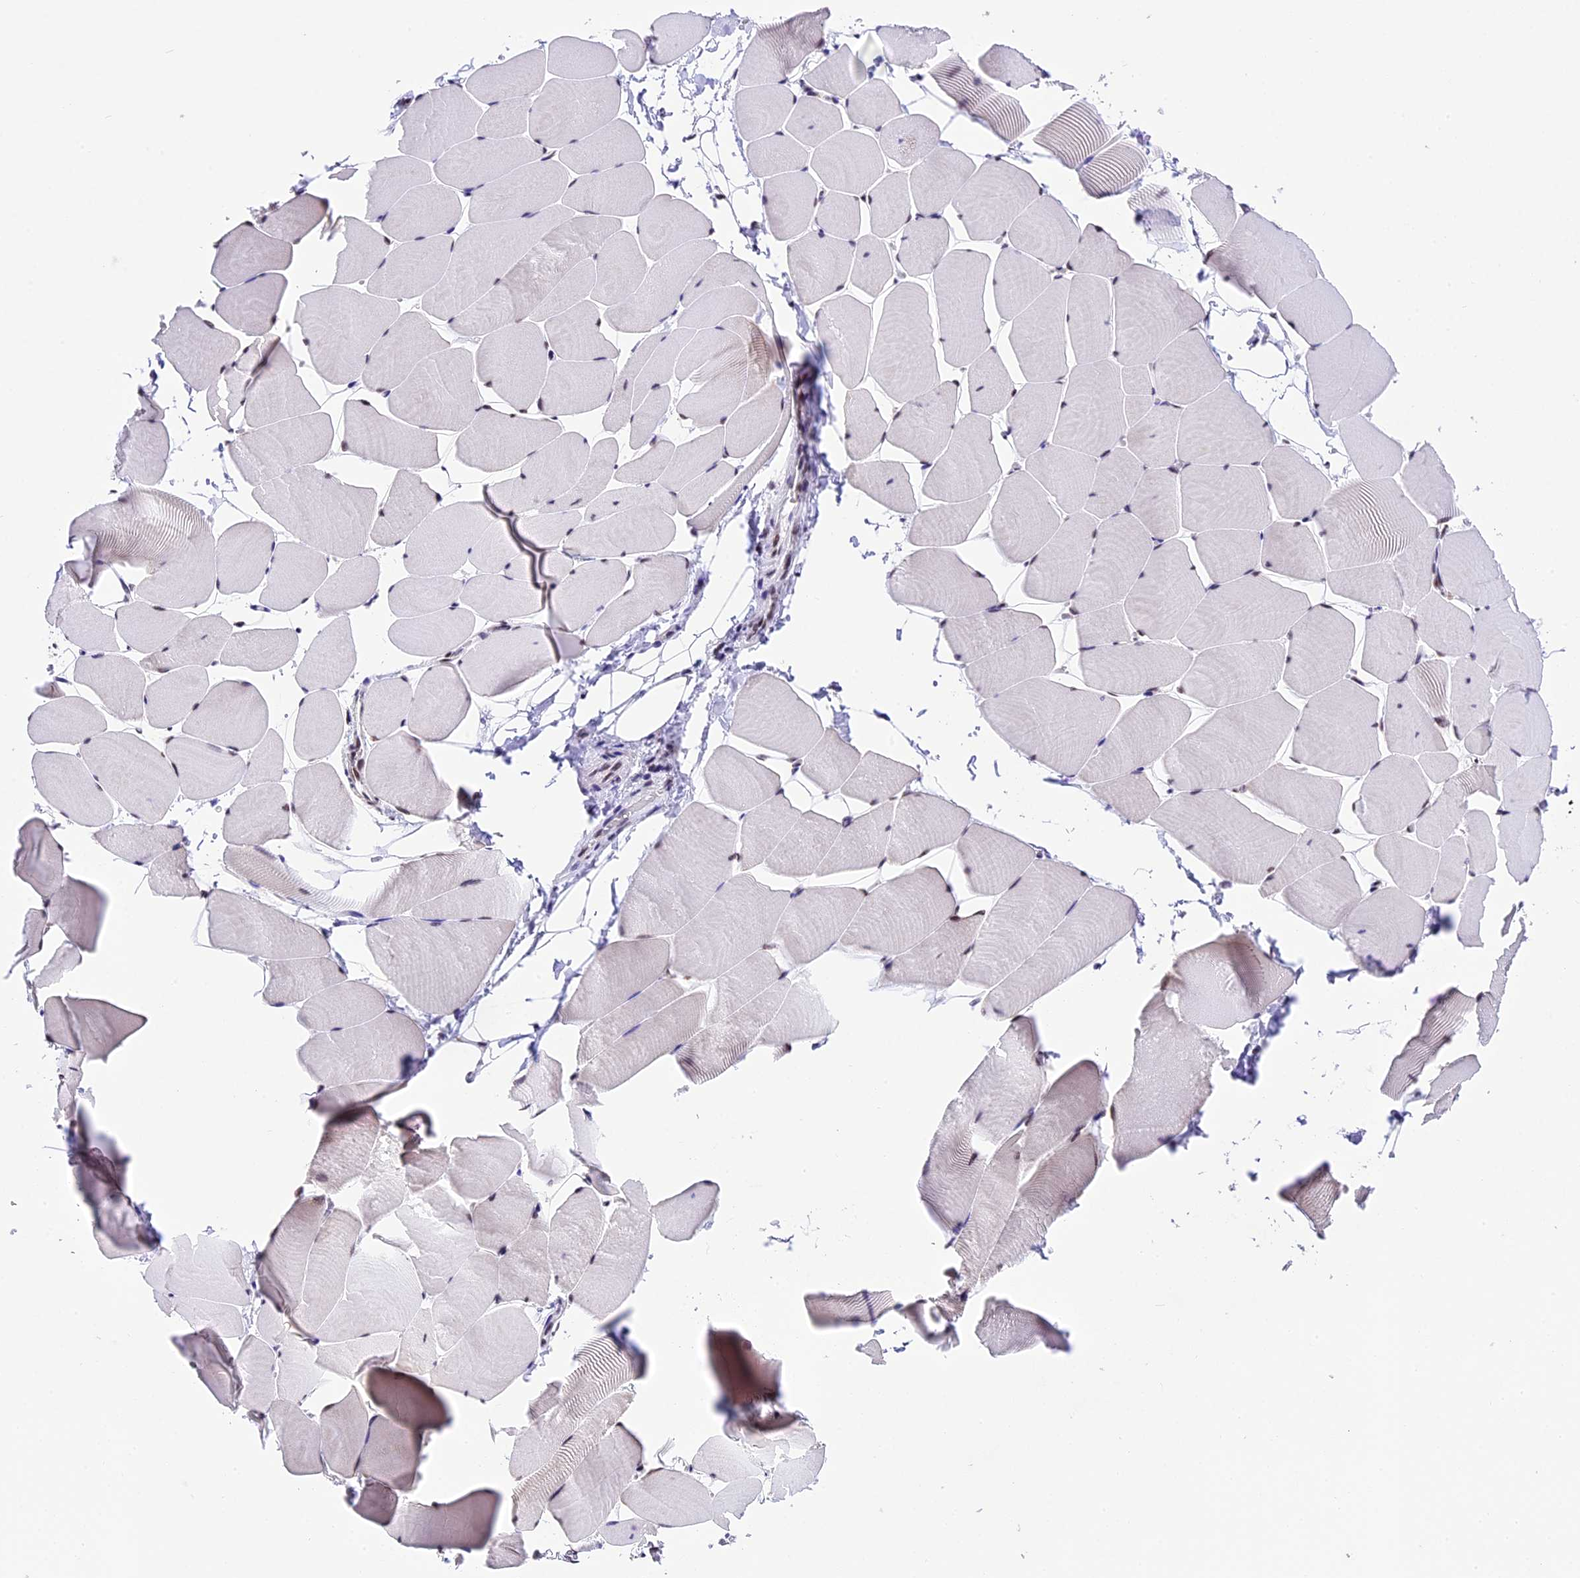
{"staining": {"intensity": "negative", "quantity": "none", "location": "none"}, "tissue": "skeletal muscle", "cell_type": "Myocytes", "image_type": "normal", "snomed": [{"axis": "morphology", "description": "Normal tissue, NOS"}, {"axis": "topography", "description": "Skeletal muscle"}], "caption": "IHC micrograph of benign skeletal muscle stained for a protein (brown), which exhibits no expression in myocytes. The staining was performed using DAB to visualize the protein expression in brown, while the nuclei were stained in blue with hematoxylin (Magnification: 20x).", "gene": "CARS2", "patient": {"sex": "male", "age": 25}}